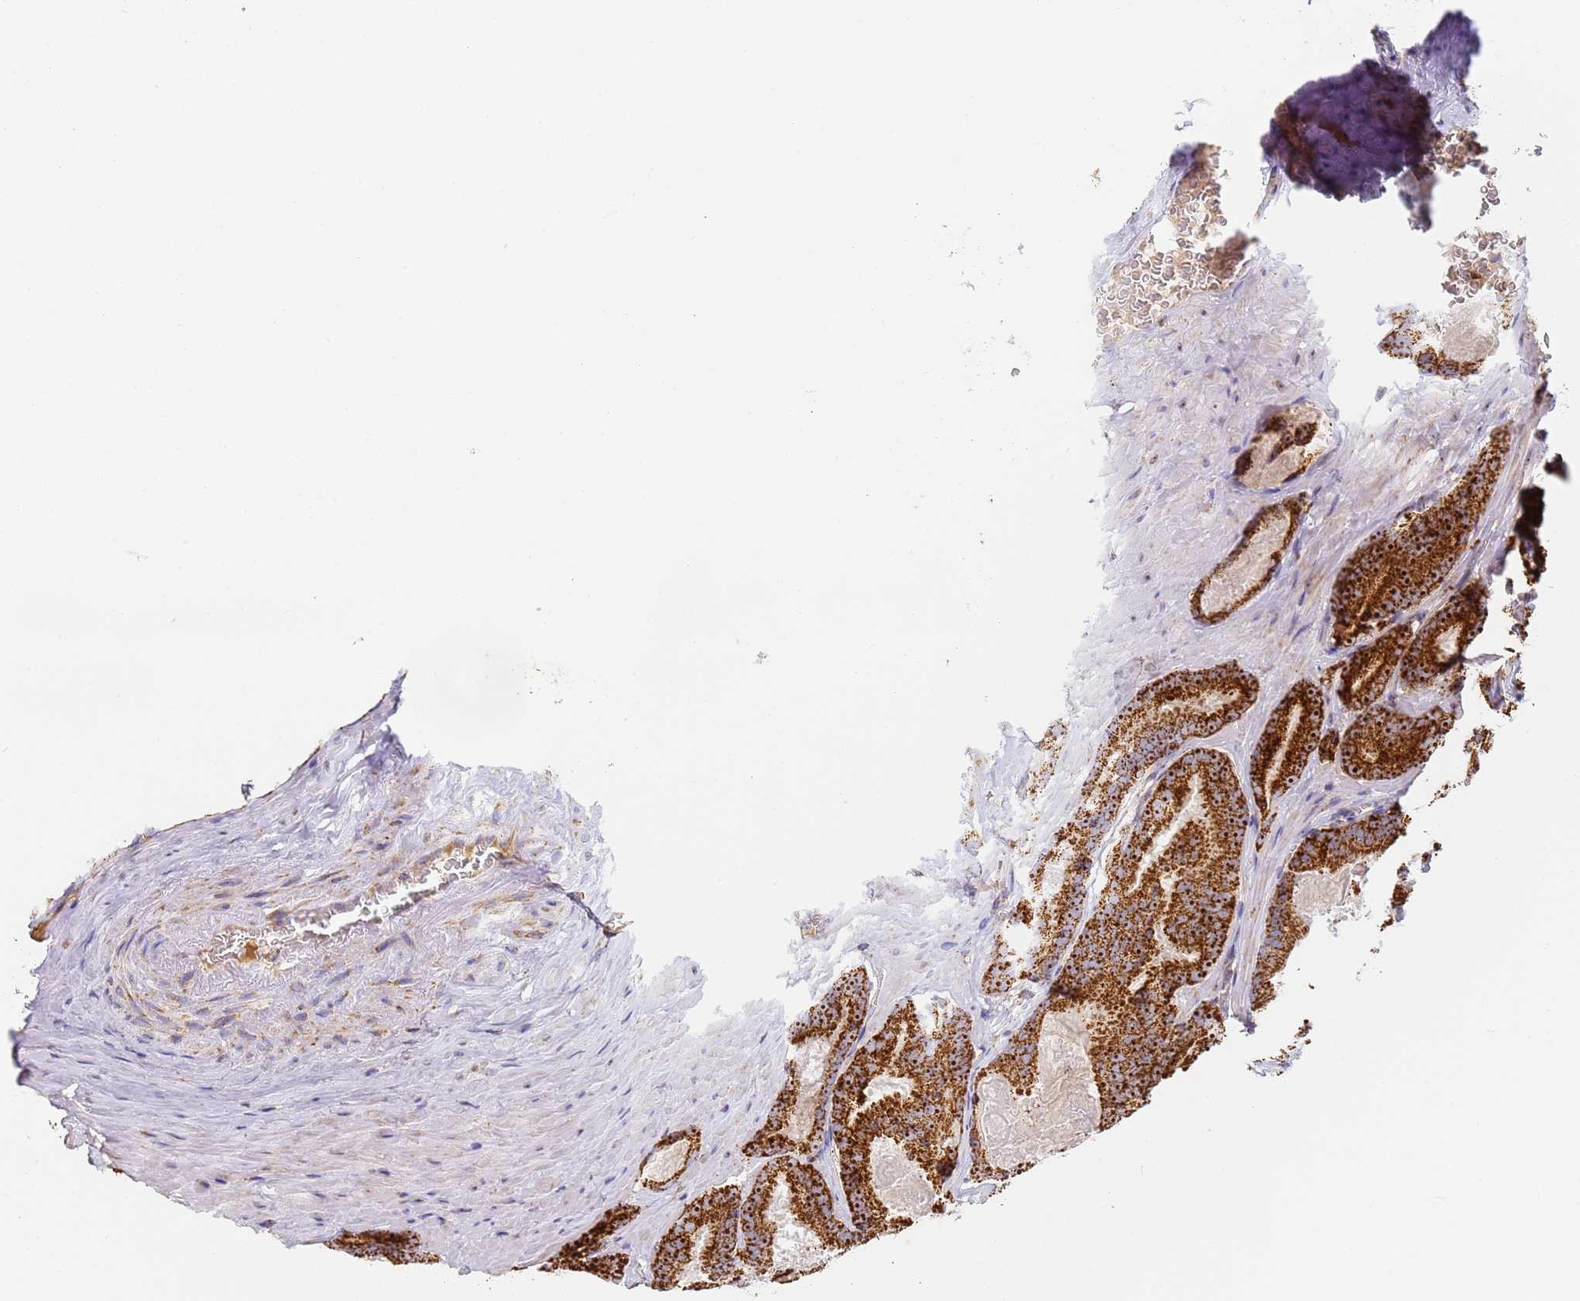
{"staining": {"intensity": "strong", "quantity": ">75%", "location": "cytoplasmic/membranous"}, "tissue": "prostate cancer", "cell_type": "Tumor cells", "image_type": "cancer", "snomed": [{"axis": "morphology", "description": "Adenocarcinoma, High grade"}, {"axis": "topography", "description": "Prostate"}], "caption": "Strong cytoplasmic/membranous protein staining is identified in about >75% of tumor cells in prostate adenocarcinoma (high-grade).", "gene": "FRG2C", "patient": {"sex": "male", "age": 66}}